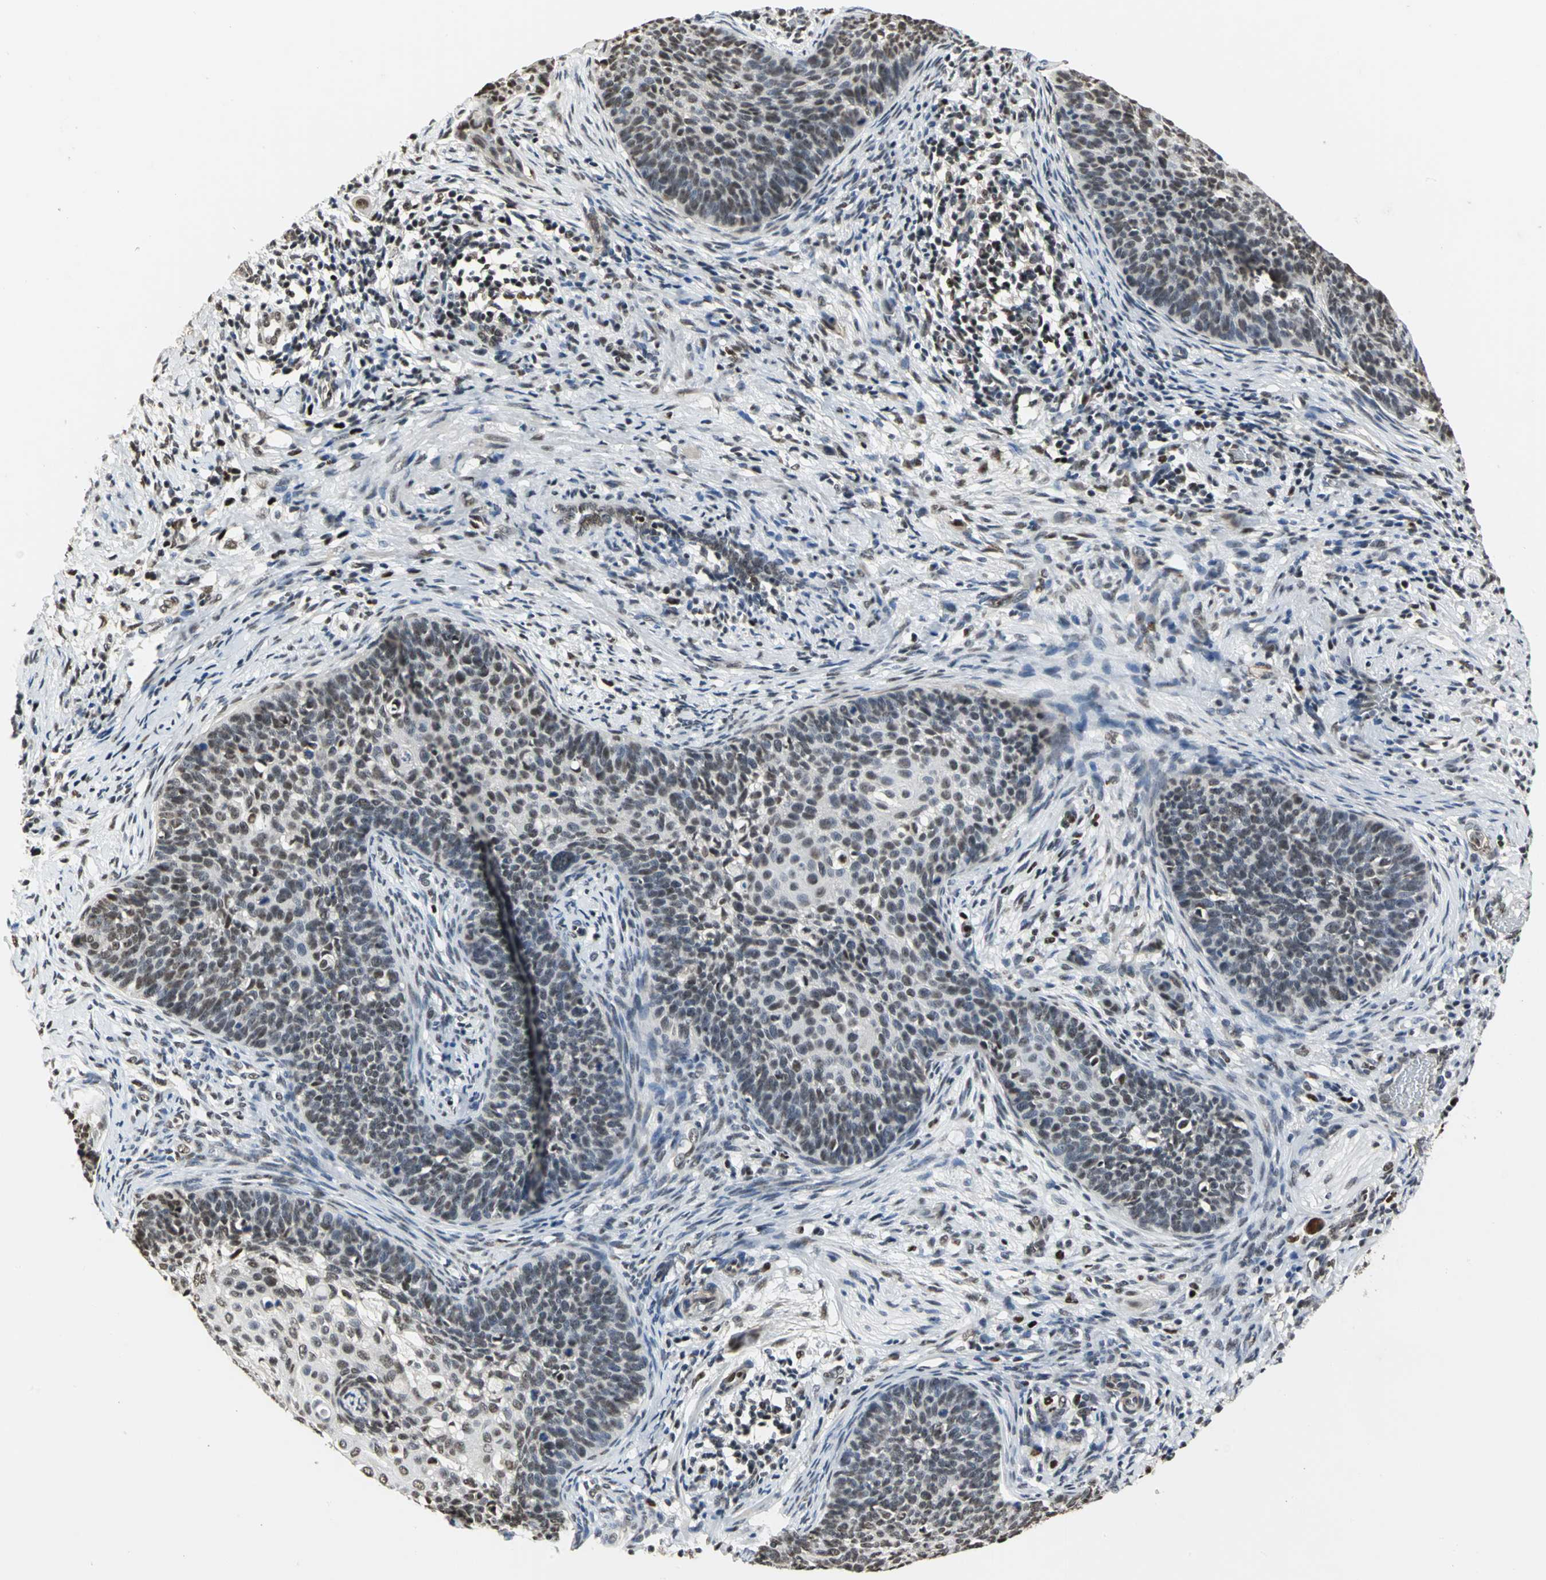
{"staining": {"intensity": "moderate", "quantity": ">75%", "location": "nuclear"}, "tissue": "cervical cancer", "cell_type": "Tumor cells", "image_type": "cancer", "snomed": [{"axis": "morphology", "description": "Squamous cell carcinoma, NOS"}, {"axis": "topography", "description": "Cervix"}], "caption": "The histopathology image shows immunohistochemical staining of squamous cell carcinoma (cervical). There is moderate nuclear staining is seen in approximately >75% of tumor cells.", "gene": "CCDC88C", "patient": {"sex": "female", "age": 33}}